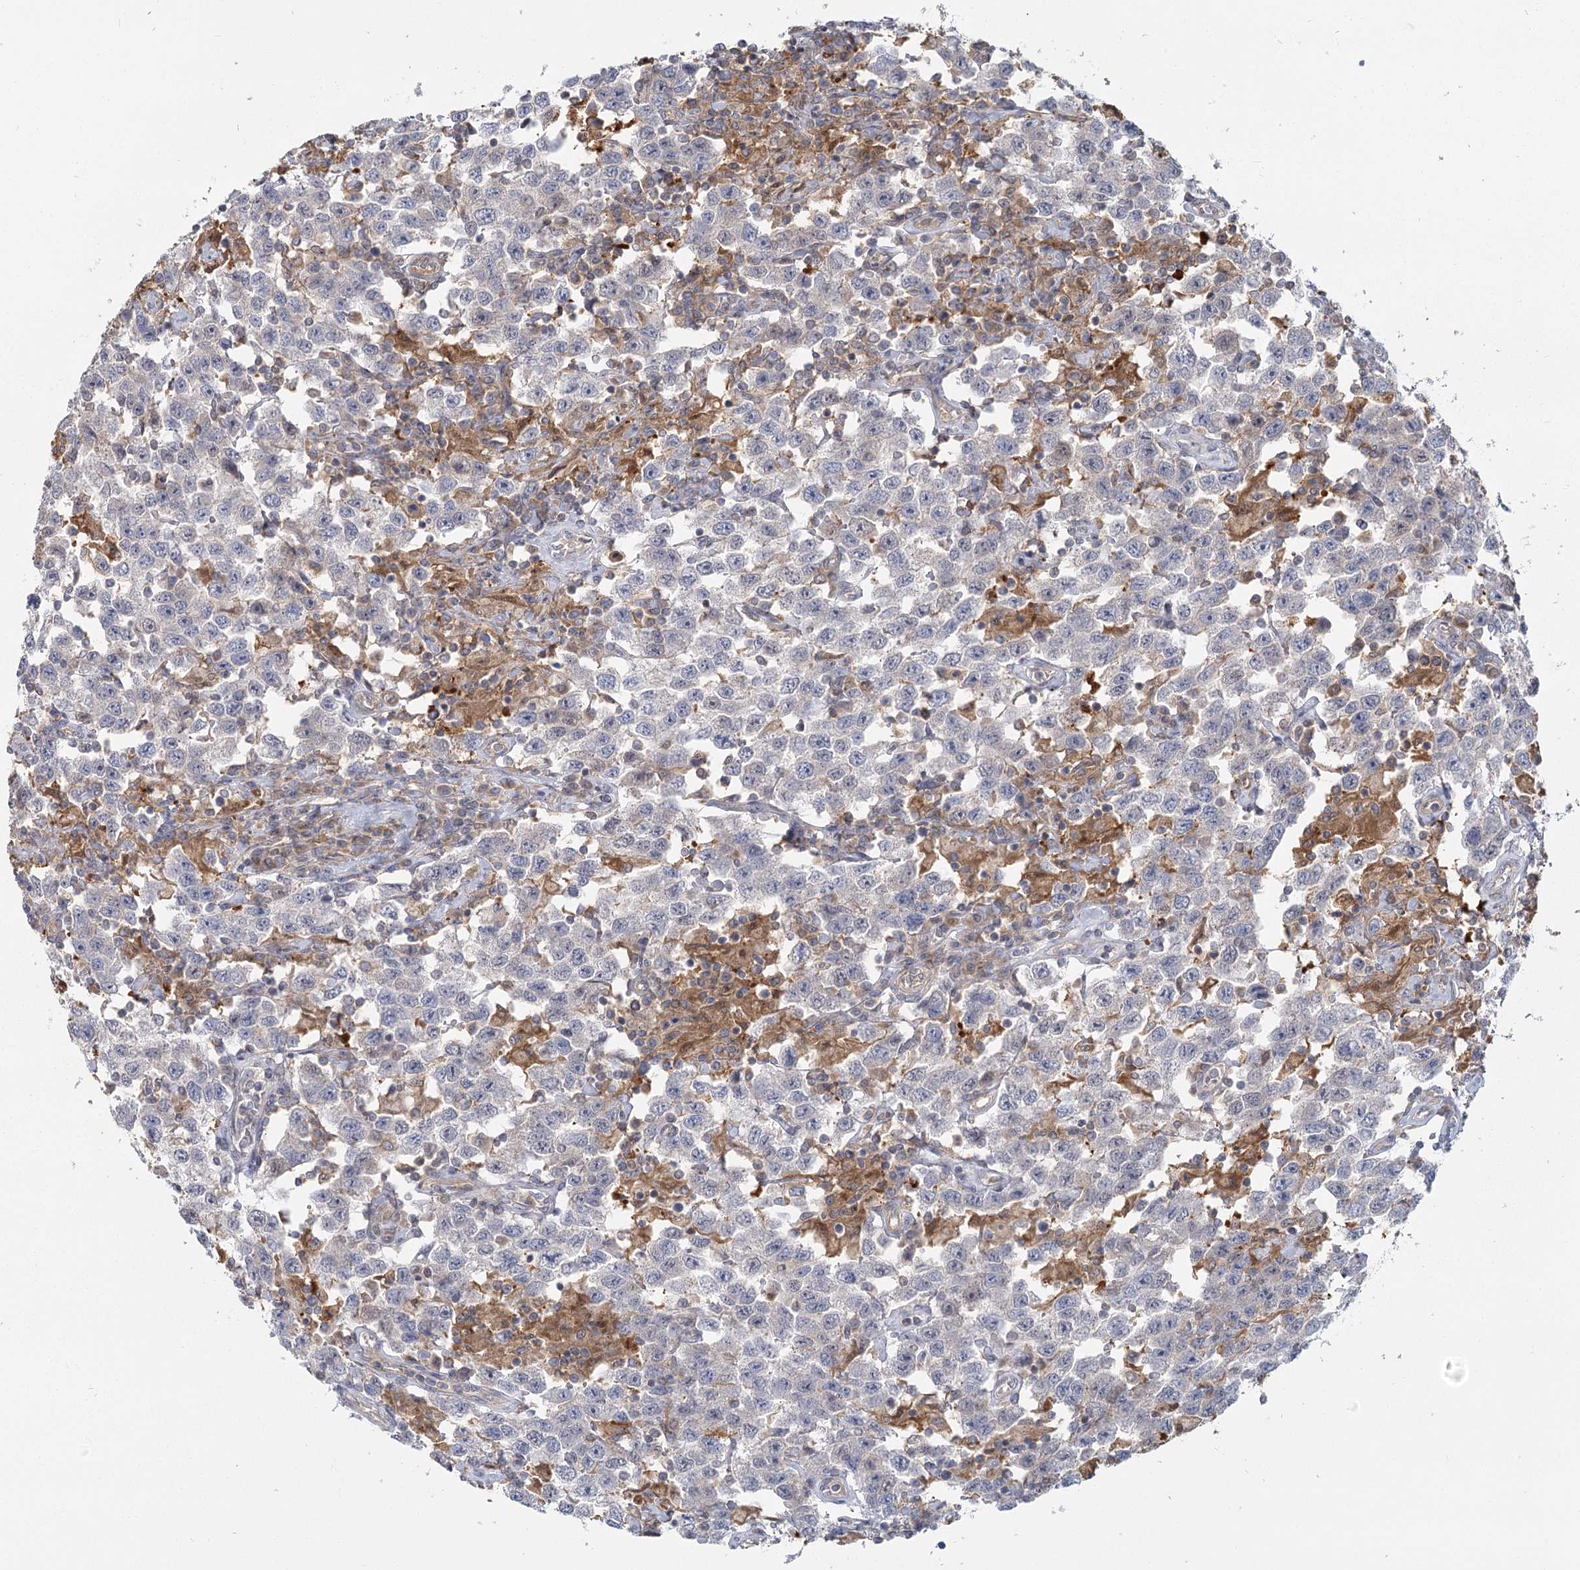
{"staining": {"intensity": "negative", "quantity": "none", "location": "none"}, "tissue": "testis cancer", "cell_type": "Tumor cells", "image_type": "cancer", "snomed": [{"axis": "morphology", "description": "Seminoma, NOS"}, {"axis": "topography", "description": "Testis"}], "caption": "Immunohistochemistry image of human testis cancer (seminoma) stained for a protein (brown), which exhibits no staining in tumor cells.", "gene": "USP11", "patient": {"sex": "male", "age": 41}}